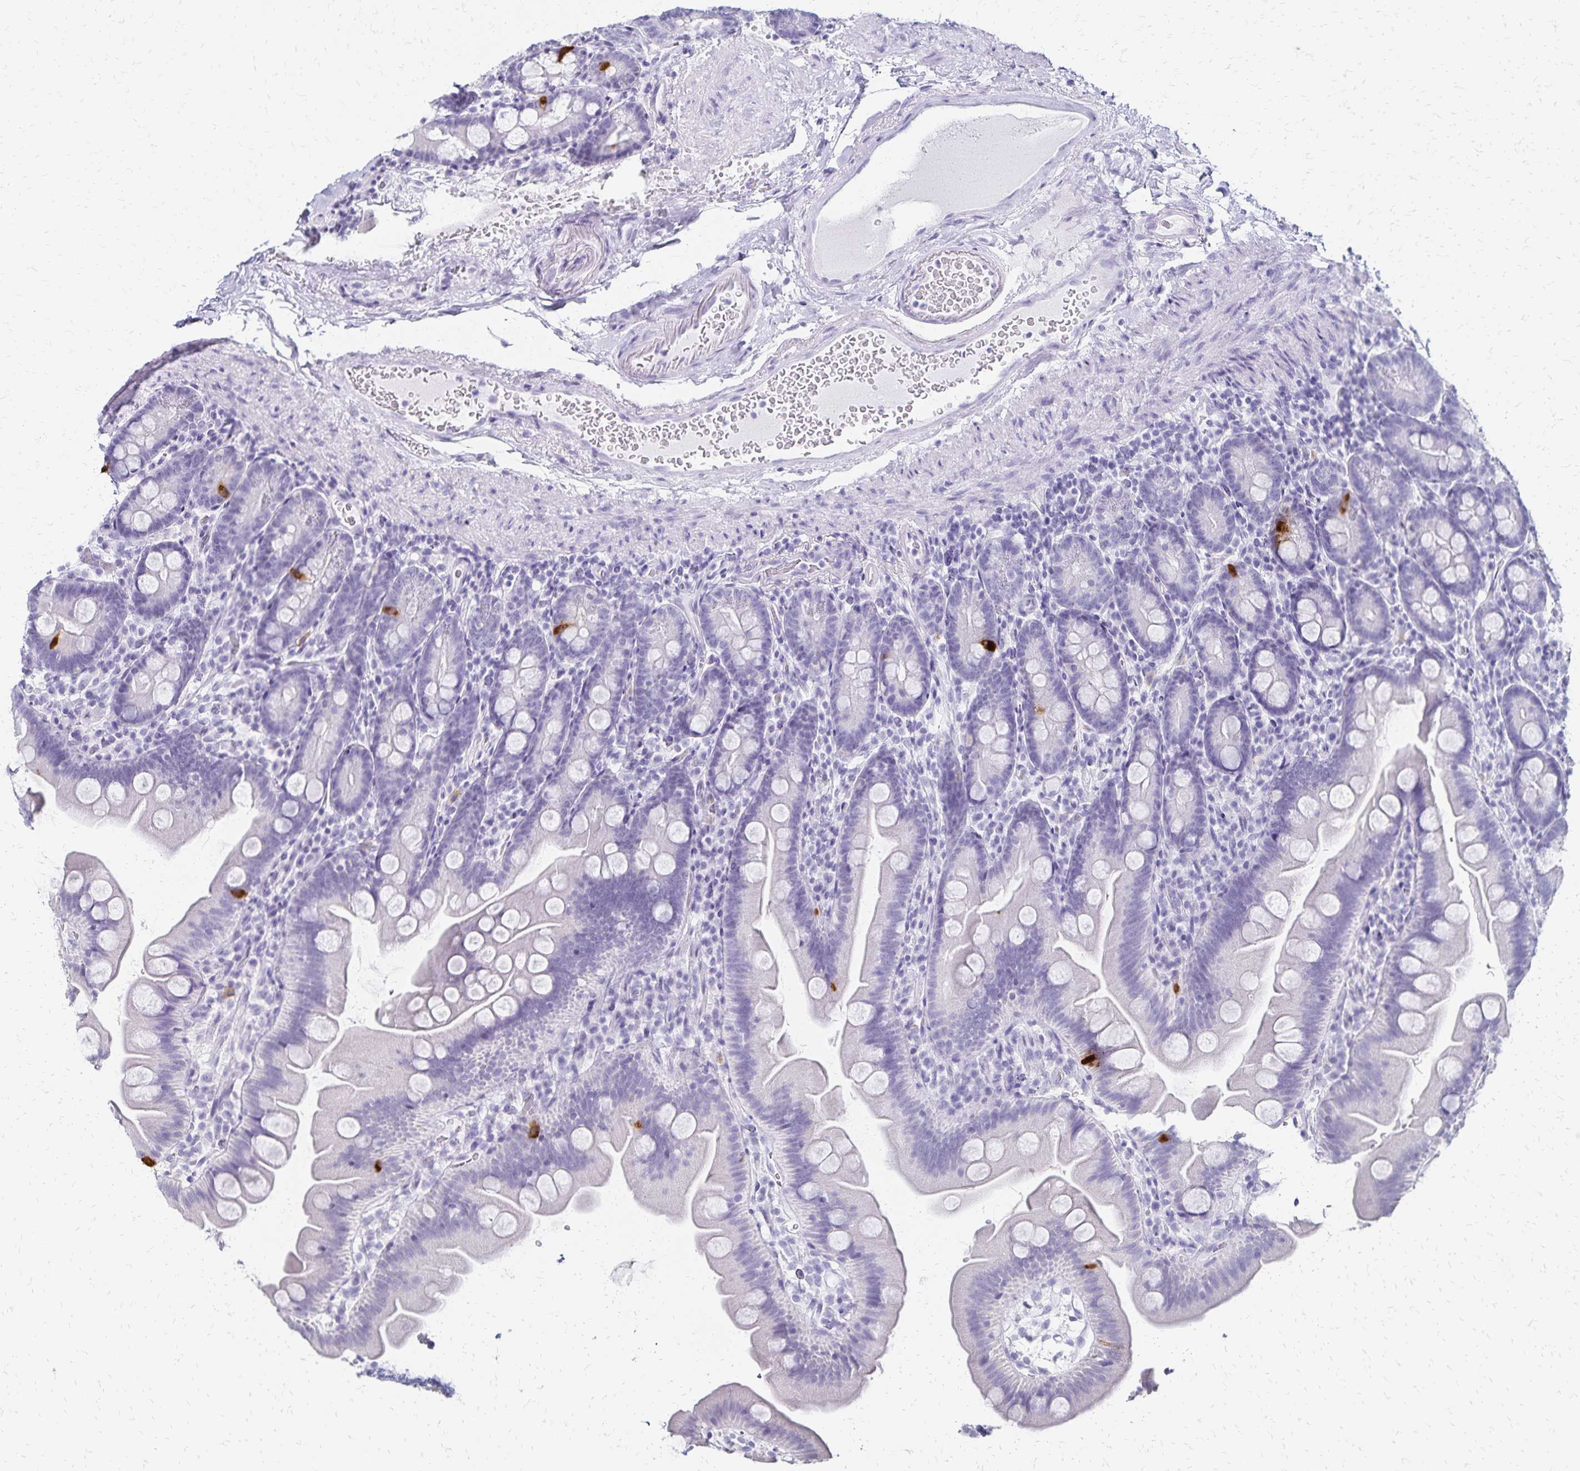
{"staining": {"intensity": "strong", "quantity": "<25%", "location": "cytoplasmic/membranous"}, "tissue": "small intestine", "cell_type": "Glandular cells", "image_type": "normal", "snomed": [{"axis": "morphology", "description": "Normal tissue, NOS"}, {"axis": "topography", "description": "Small intestine"}], "caption": "An IHC micrograph of benign tissue is shown. Protein staining in brown labels strong cytoplasmic/membranous positivity in small intestine within glandular cells. The staining was performed using DAB, with brown indicating positive protein expression. Nuclei are stained blue with hematoxylin.", "gene": "GIP", "patient": {"sex": "female", "age": 68}}